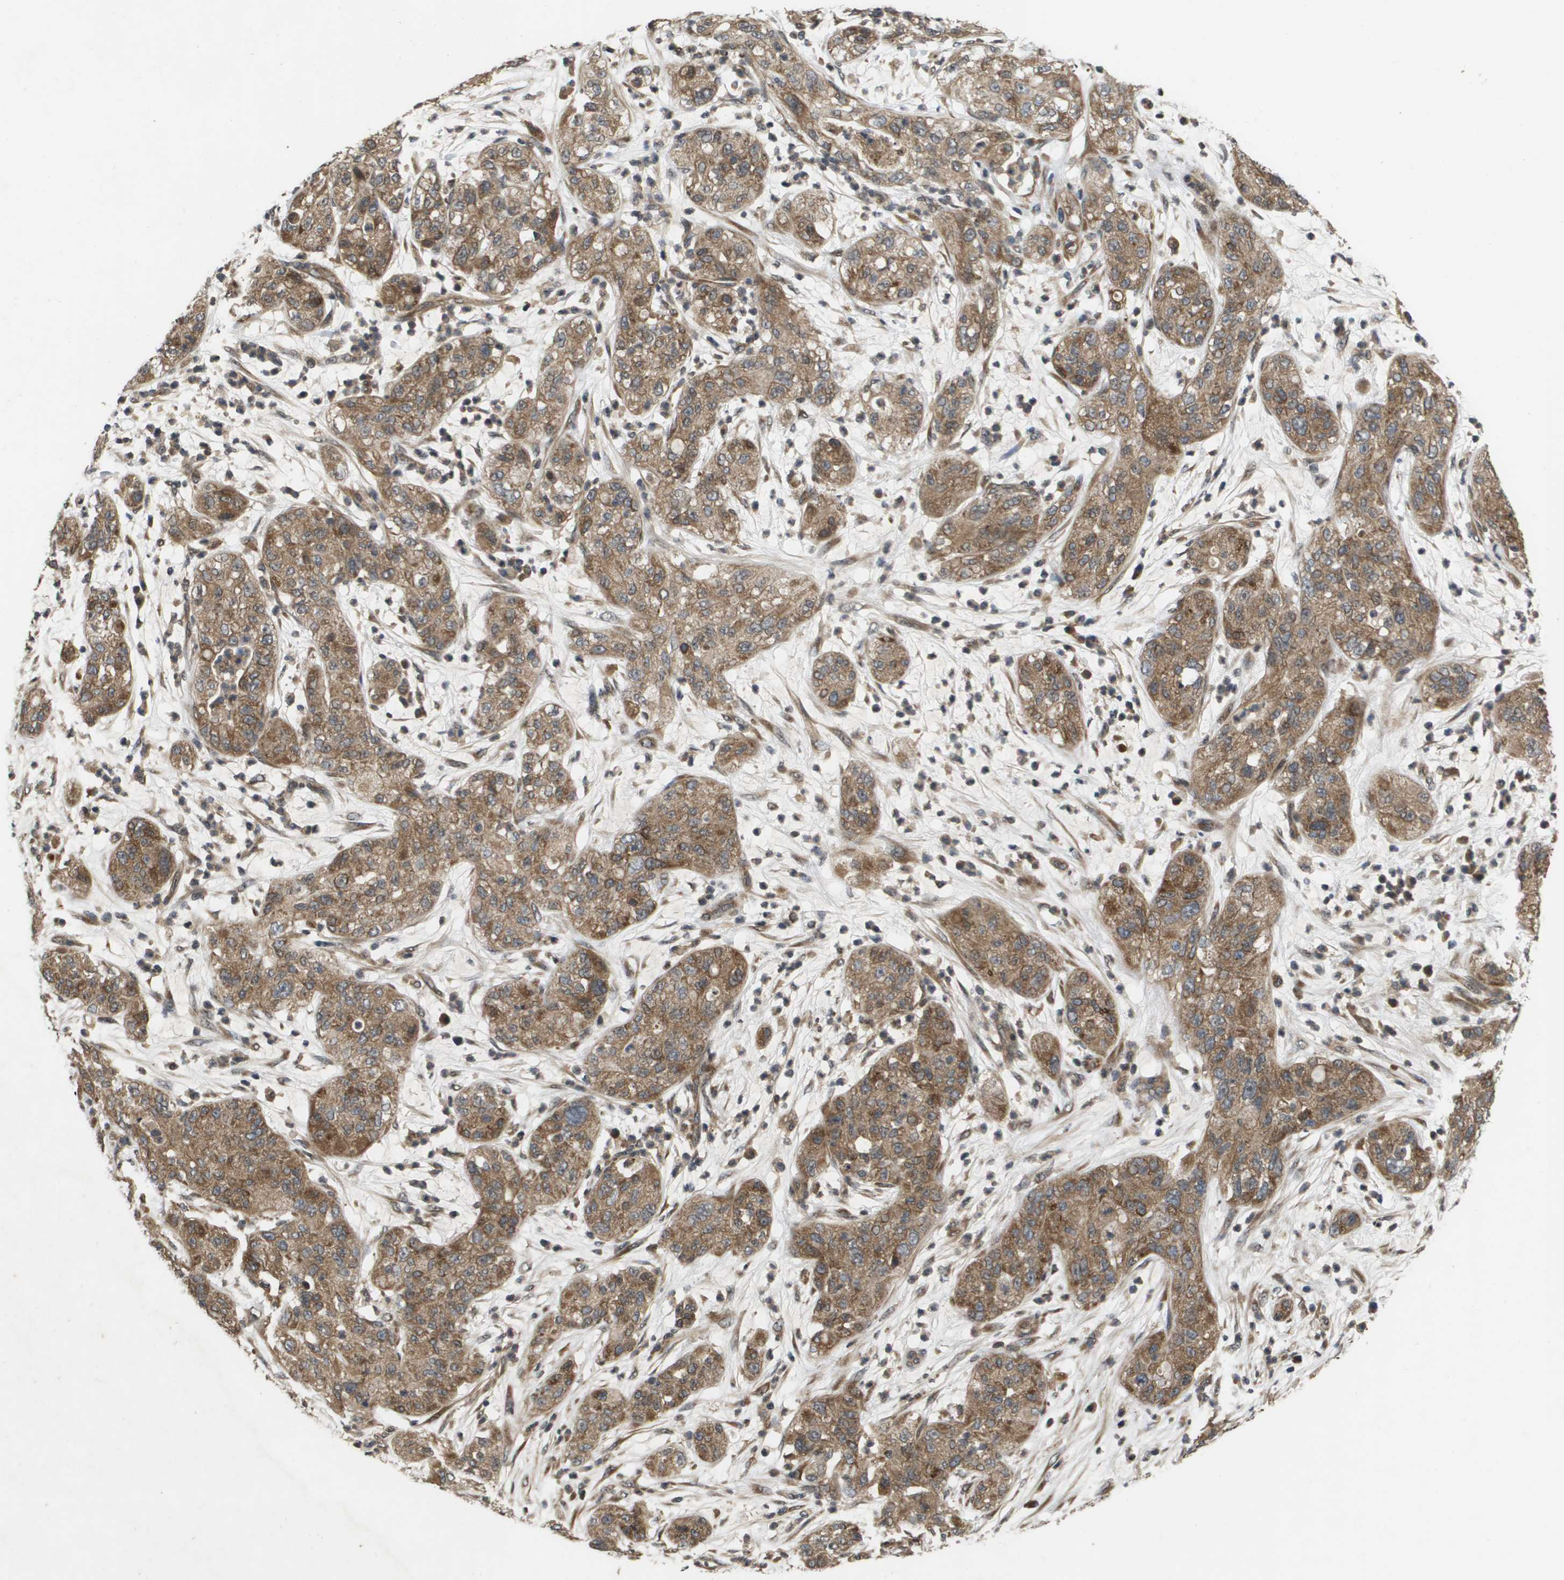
{"staining": {"intensity": "moderate", "quantity": ">75%", "location": "cytoplasmic/membranous"}, "tissue": "pancreatic cancer", "cell_type": "Tumor cells", "image_type": "cancer", "snomed": [{"axis": "morphology", "description": "Adenocarcinoma, NOS"}, {"axis": "topography", "description": "Pancreas"}], "caption": "Brown immunohistochemical staining in pancreatic adenocarcinoma reveals moderate cytoplasmic/membranous expression in approximately >75% of tumor cells.", "gene": "SPTLC1", "patient": {"sex": "female", "age": 78}}